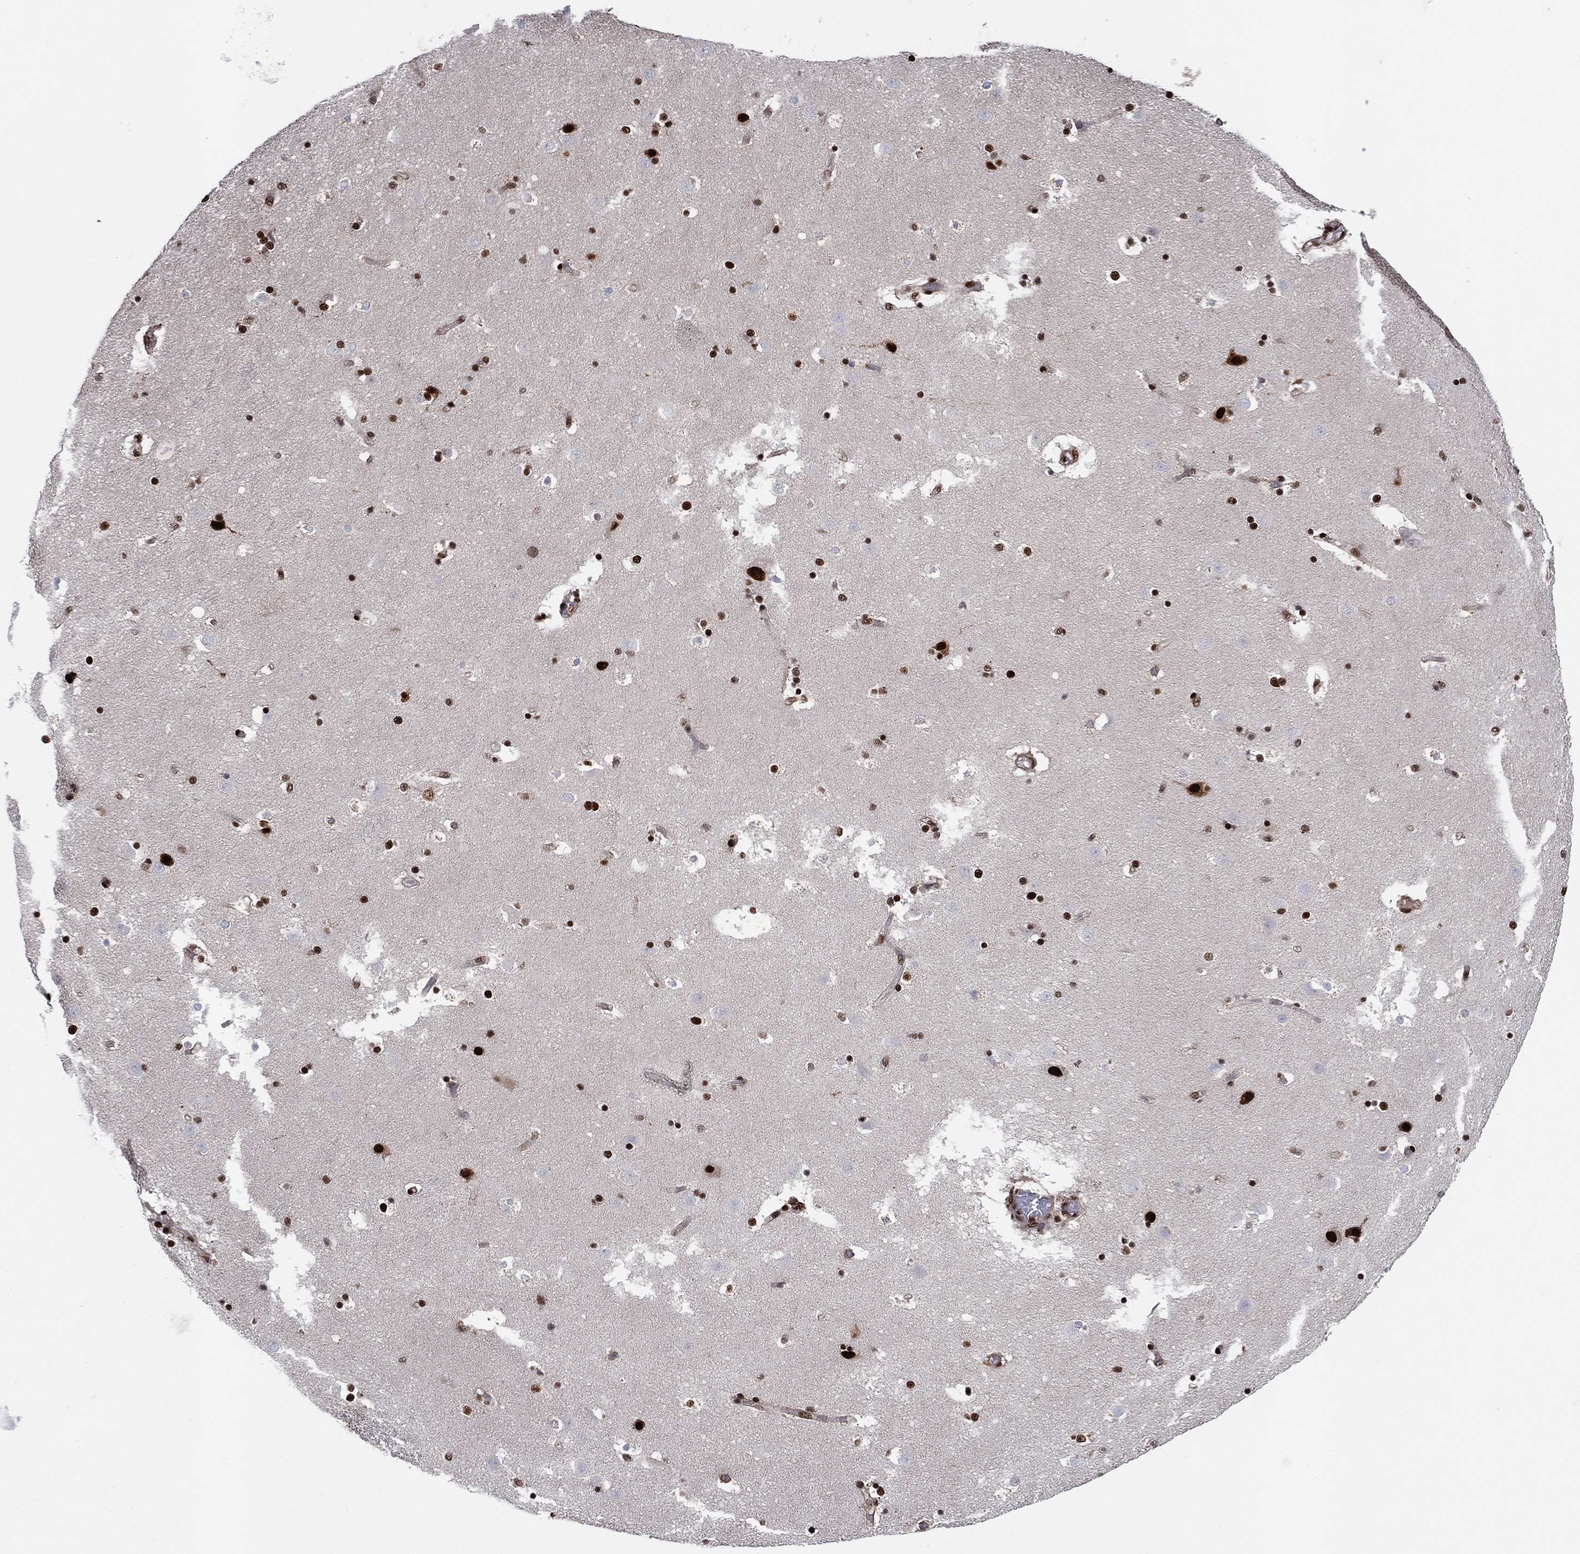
{"staining": {"intensity": "strong", "quantity": ">75%", "location": "nuclear"}, "tissue": "caudate", "cell_type": "Glial cells", "image_type": "normal", "snomed": [{"axis": "morphology", "description": "Normal tissue, NOS"}, {"axis": "topography", "description": "Lateral ventricle wall"}], "caption": "Protein staining exhibits strong nuclear expression in approximately >75% of glial cells in unremarkable caudate.", "gene": "TP53BP1", "patient": {"sex": "male", "age": 51}}